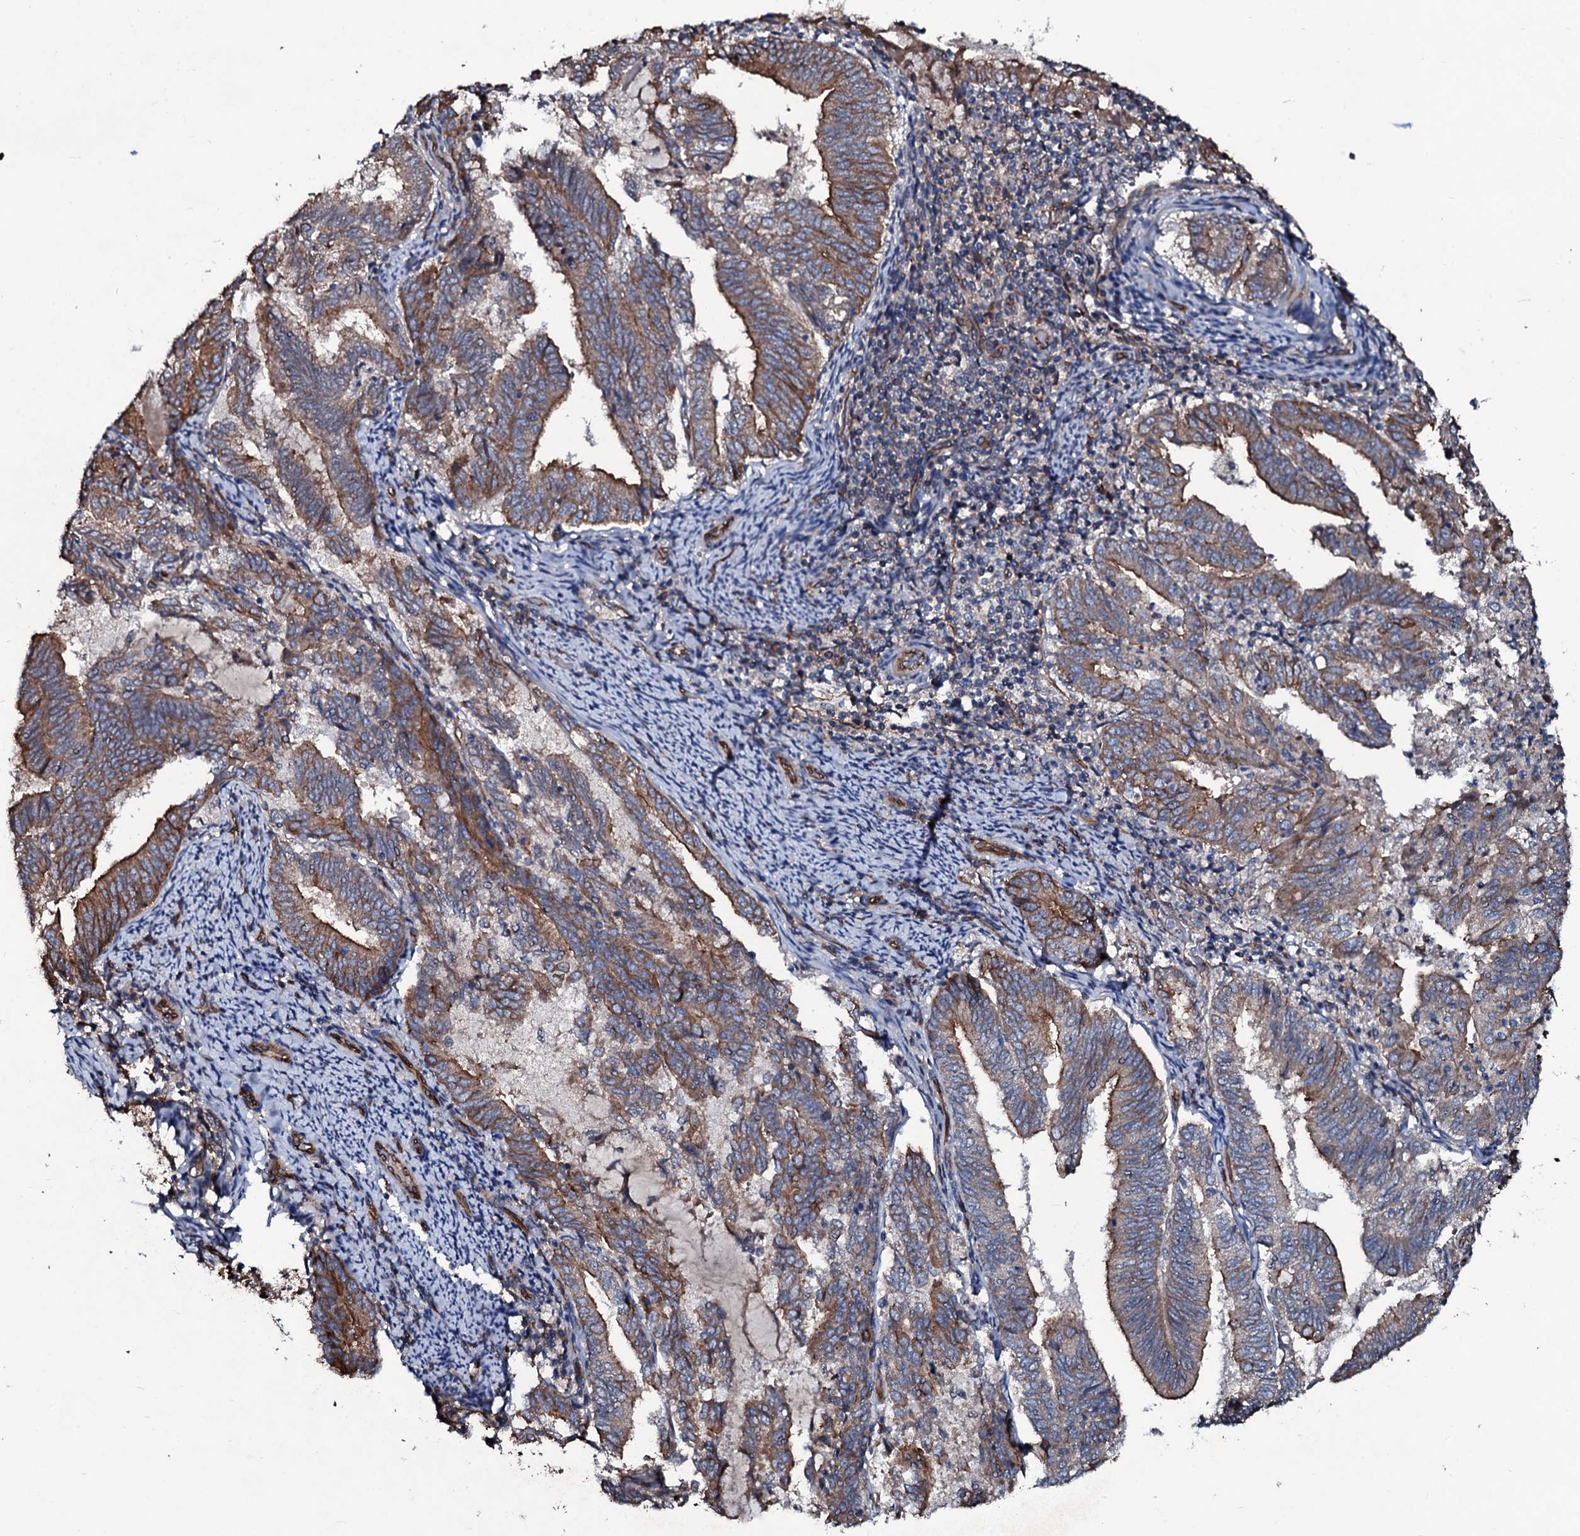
{"staining": {"intensity": "moderate", "quantity": ">75%", "location": "cytoplasmic/membranous"}, "tissue": "endometrial cancer", "cell_type": "Tumor cells", "image_type": "cancer", "snomed": [{"axis": "morphology", "description": "Adenocarcinoma, NOS"}, {"axis": "topography", "description": "Endometrium"}], "caption": "The histopathology image displays immunohistochemical staining of endometrial adenocarcinoma. There is moderate cytoplasmic/membranous positivity is seen in about >75% of tumor cells.", "gene": "DMAC2", "patient": {"sex": "female", "age": 80}}